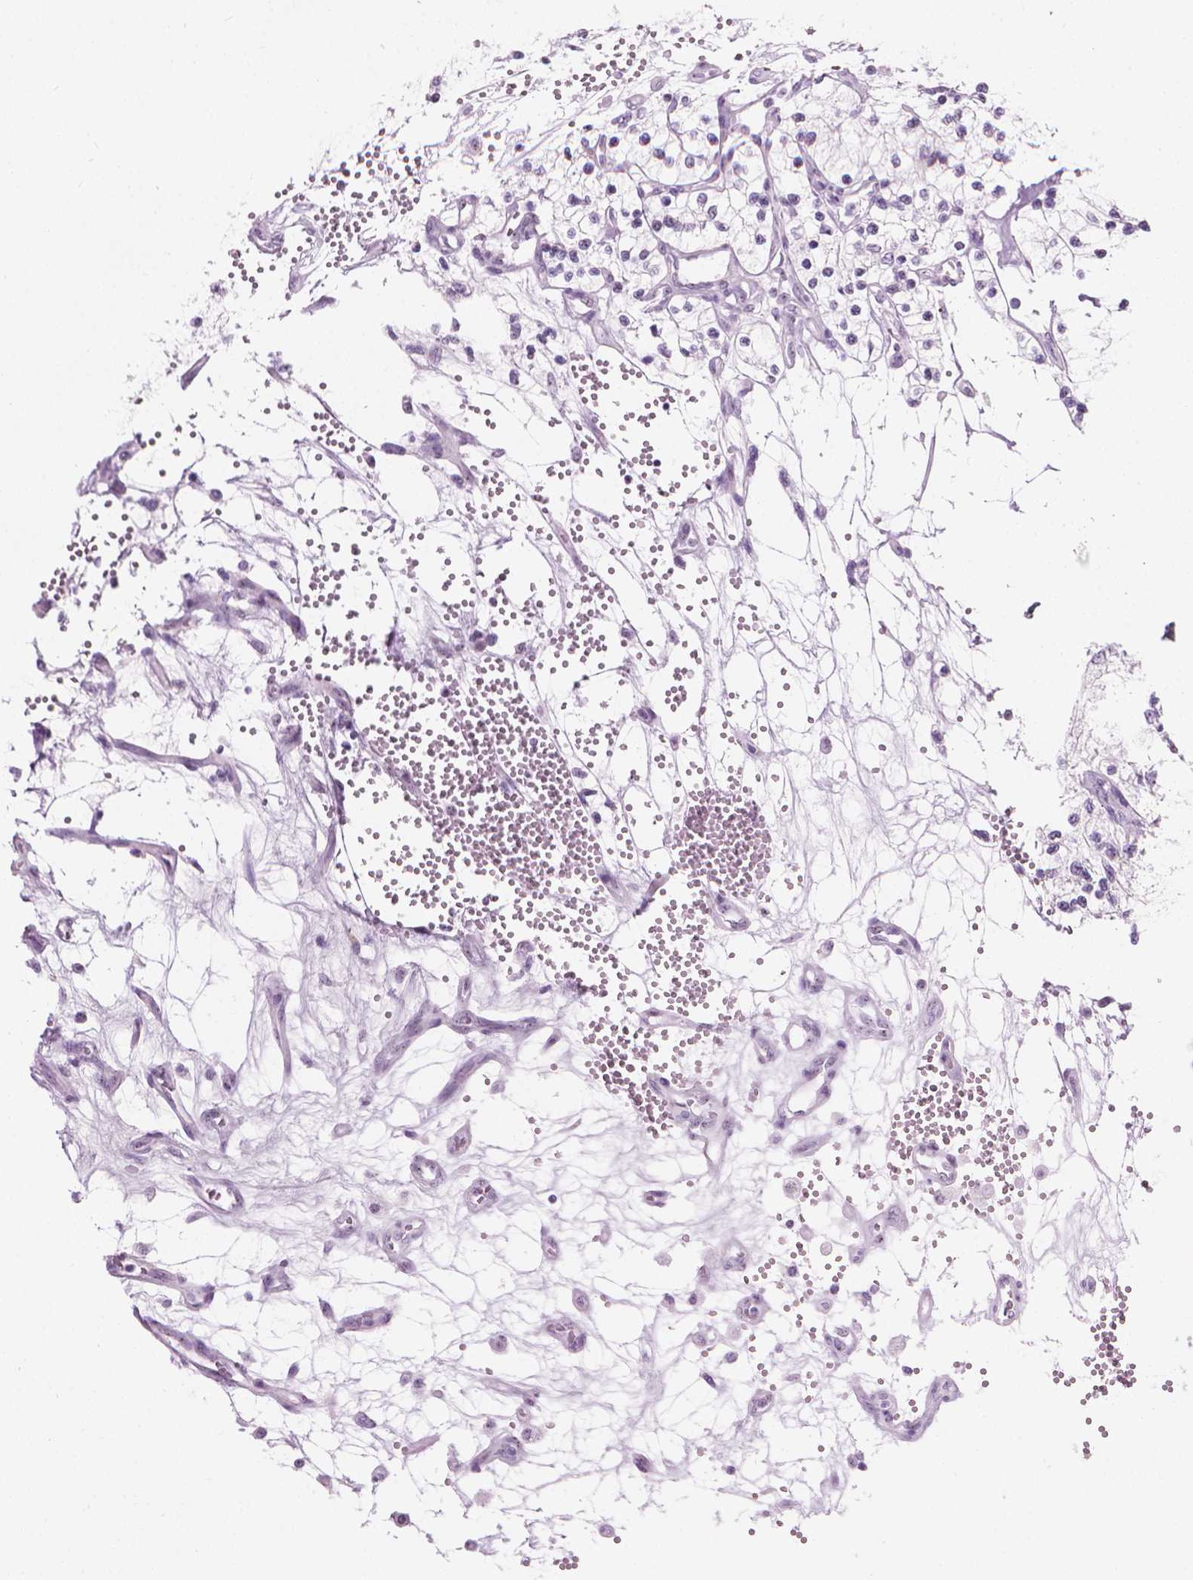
{"staining": {"intensity": "weak", "quantity": "<25%", "location": "nuclear"}, "tissue": "renal cancer", "cell_type": "Tumor cells", "image_type": "cancer", "snomed": [{"axis": "morphology", "description": "Adenocarcinoma, NOS"}, {"axis": "topography", "description": "Kidney"}], "caption": "Histopathology image shows no significant protein positivity in tumor cells of adenocarcinoma (renal).", "gene": "NOL7", "patient": {"sex": "female", "age": 69}}